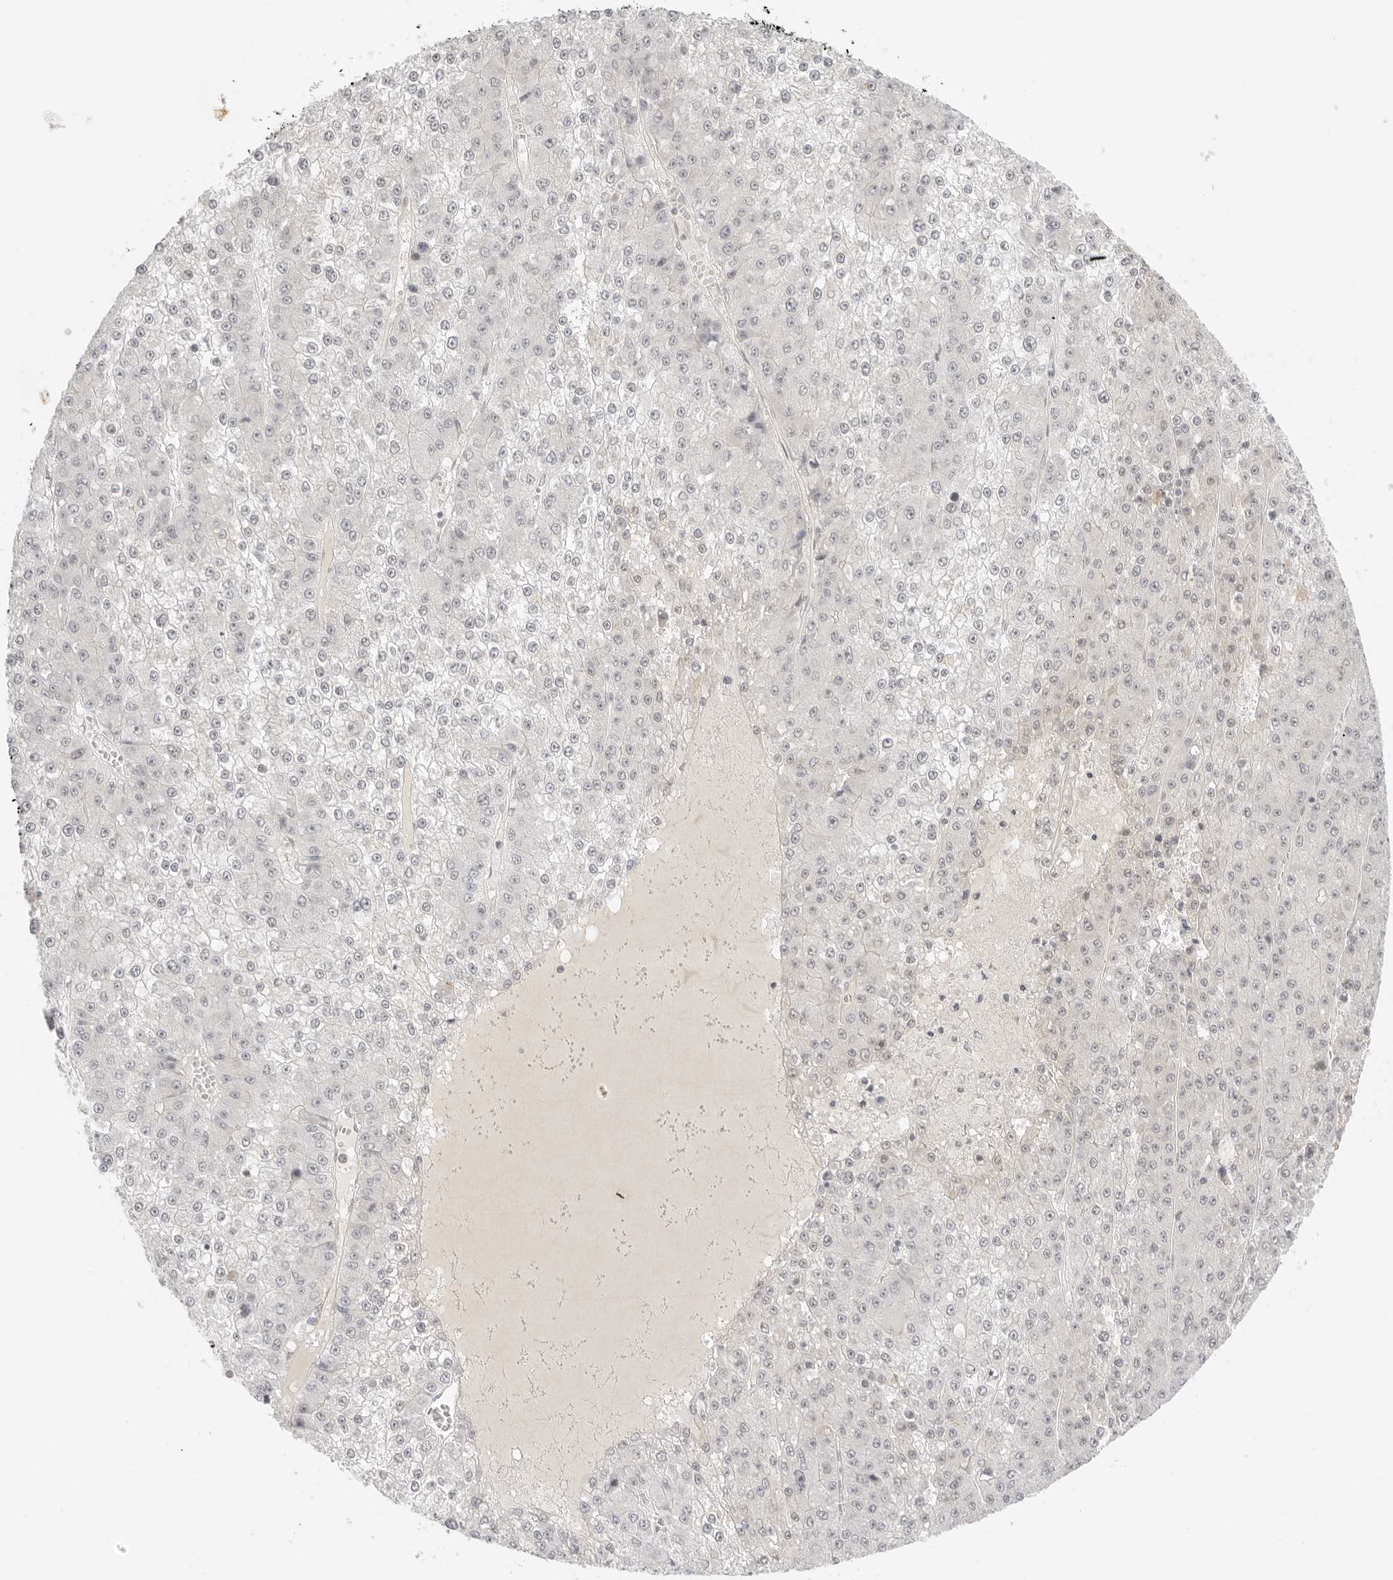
{"staining": {"intensity": "negative", "quantity": "none", "location": "none"}, "tissue": "liver cancer", "cell_type": "Tumor cells", "image_type": "cancer", "snomed": [{"axis": "morphology", "description": "Carcinoma, Hepatocellular, NOS"}, {"axis": "topography", "description": "Liver"}], "caption": "Micrograph shows no significant protein positivity in tumor cells of liver cancer.", "gene": "MED18", "patient": {"sex": "female", "age": 73}}